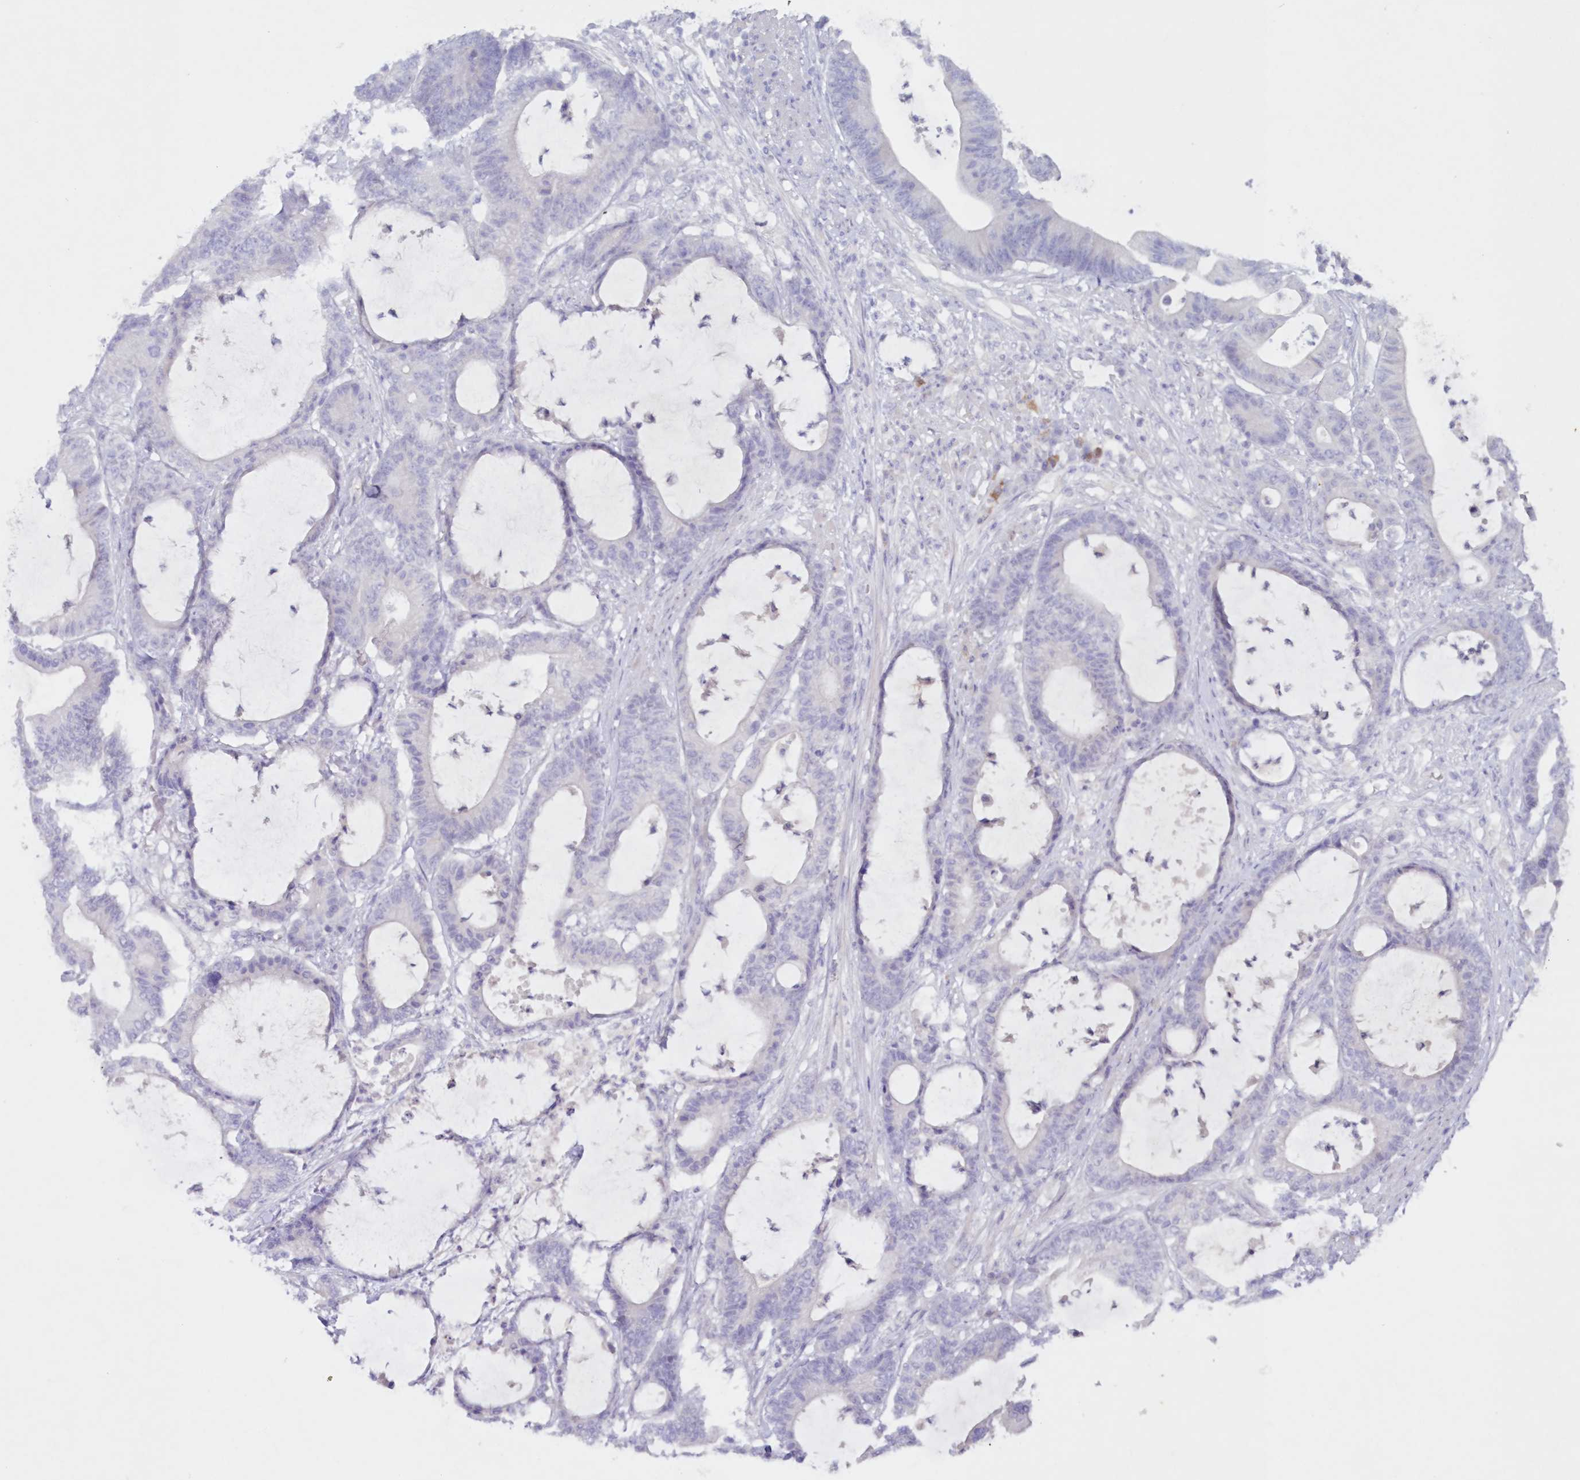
{"staining": {"intensity": "negative", "quantity": "none", "location": "none"}, "tissue": "colorectal cancer", "cell_type": "Tumor cells", "image_type": "cancer", "snomed": [{"axis": "morphology", "description": "Adenocarcinoma, NOS"}, {"axis": "topography", "description": "Colon"}], "caption": "Tumor cells show no significant protein positivity in colorectal adenocarcinoma.", "gene": "GCKR", "patient": {"sex": "female", "age": 84}}